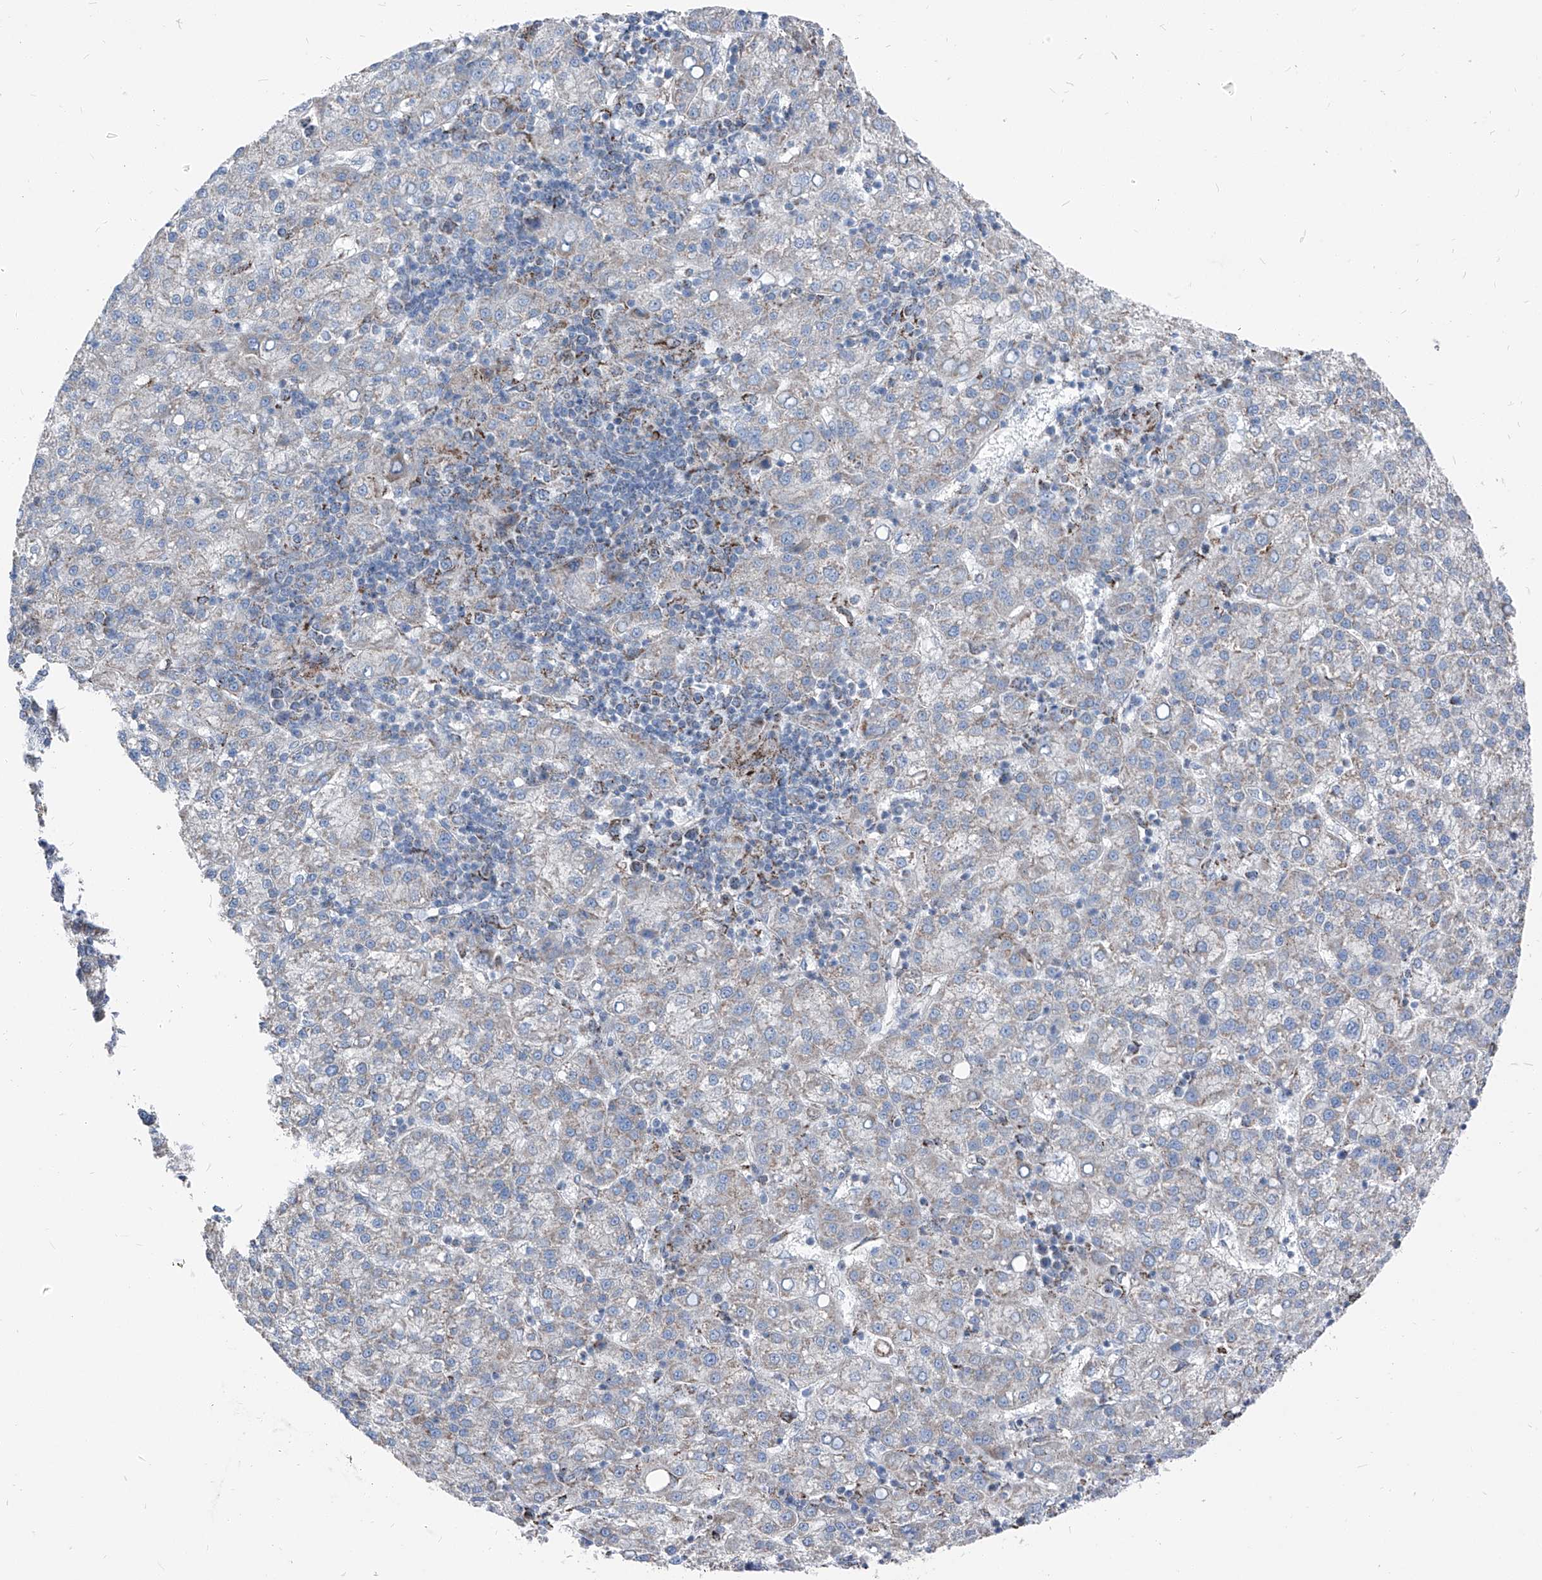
{"staining": {"intensity": "negative", "quantity": "none", "location": "none"}, "tissue": "liver cancer", "cell_type": "Tumor cells", "image_type": "cancer", "snomed": [{"axis": "morphology", "description": "Carcinoma, Hepatocellular, NOS"}, {"axis": "topography", "description": "Liver"}], "caption": "Immunohistochemical staining of human liver cancer (hepatocellular carcinoma) displays no significant positivity in tumor cells.", "gene": "AGPS", "patient": {"sex": "female", "age": 58}}